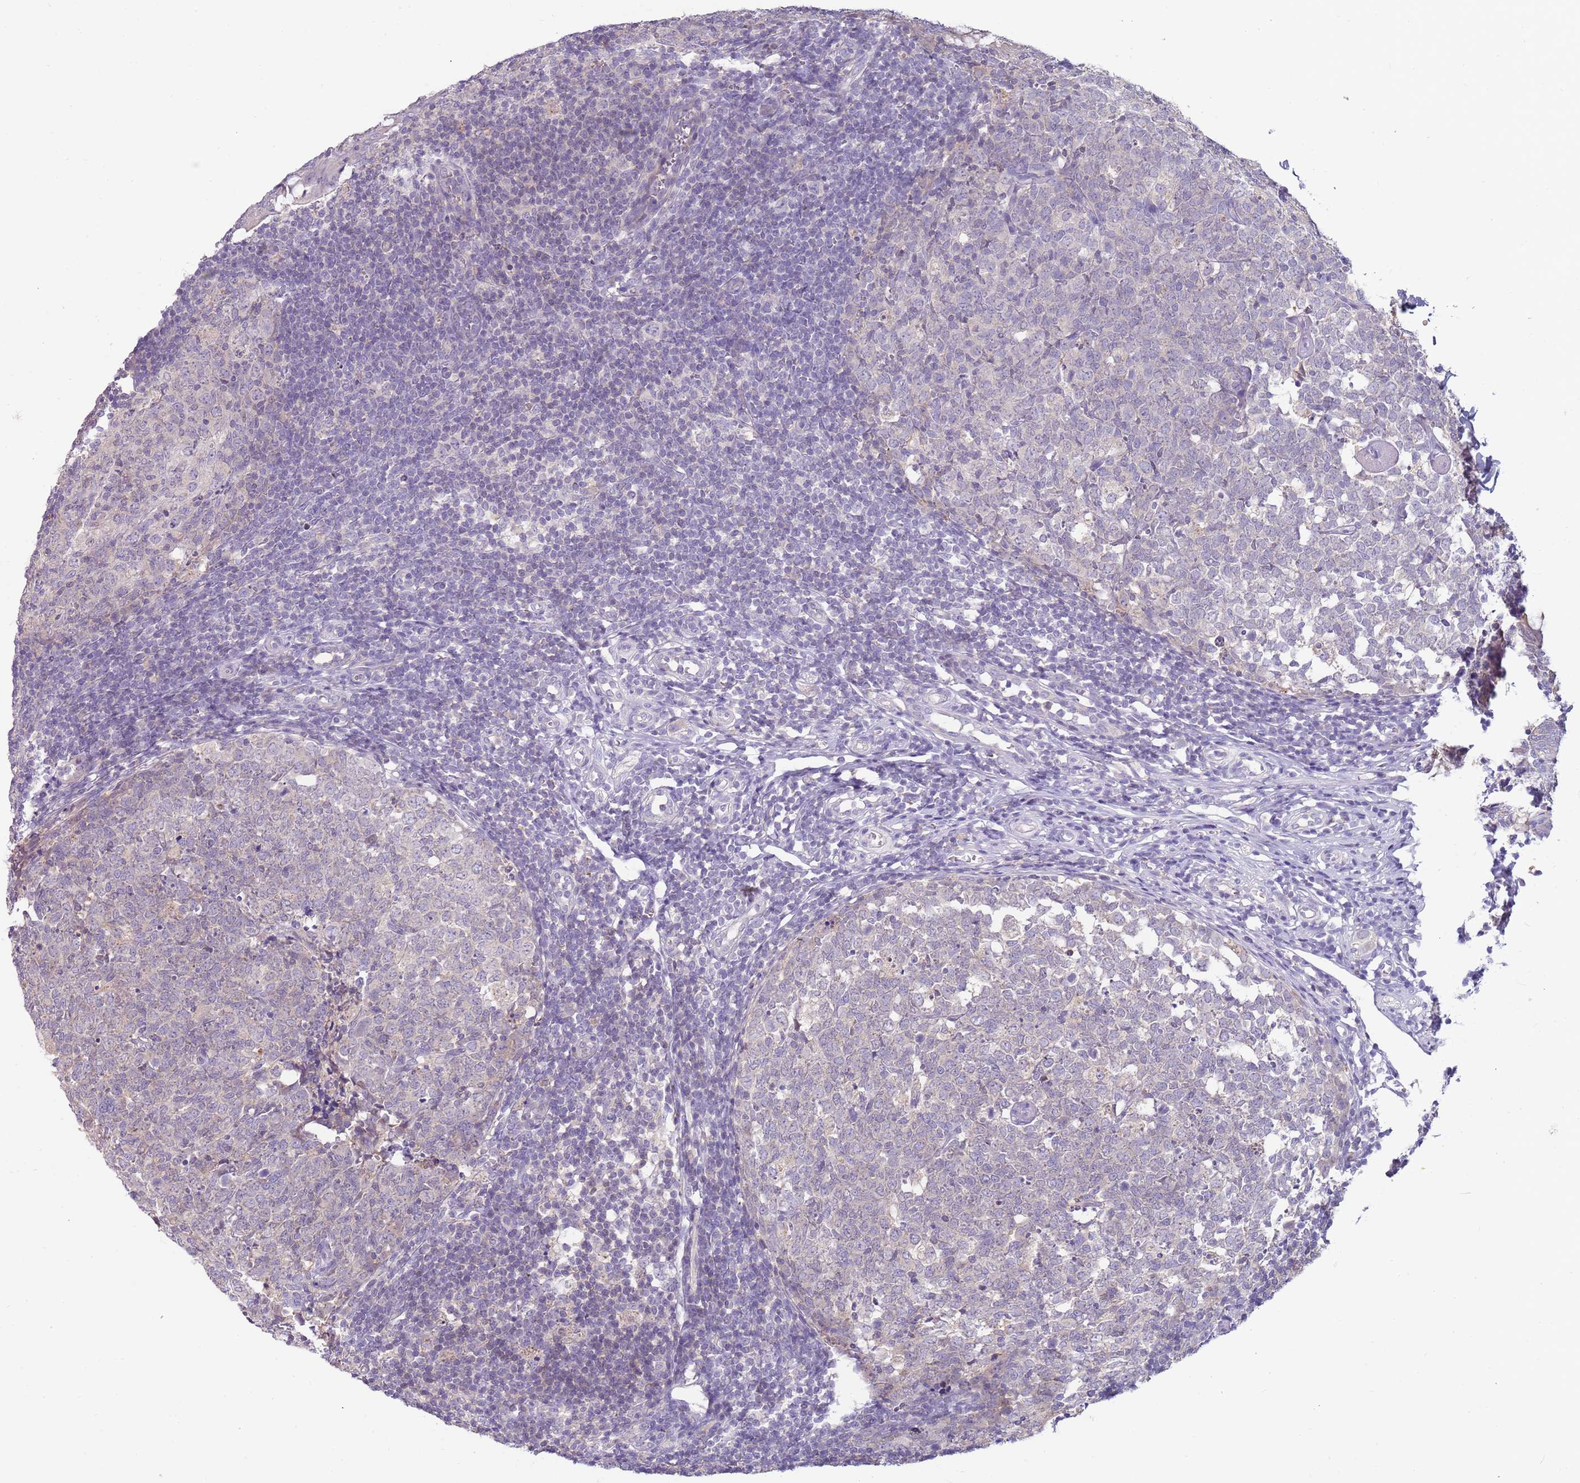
{"staining": {"intensity": "negative", "quantity": "none", "location": "none"}, "tissue": "appendix", "cell_type": "Glandular cells", "image_type": "normal", "snomed": [{"axis": "morphology", "description": "Normal tissue, NOS"}, {"axis": "topography", "description": "Appendix"}], "caption": "High magnification brightfield microscopy of unremarkable appendix stained with DAB (brown) and counterstained with hematoxylin (blue): glandular cells show no significant positivity.", "gene": "ARHGAP5", "patient": {"sex": "male", "age": 14}}